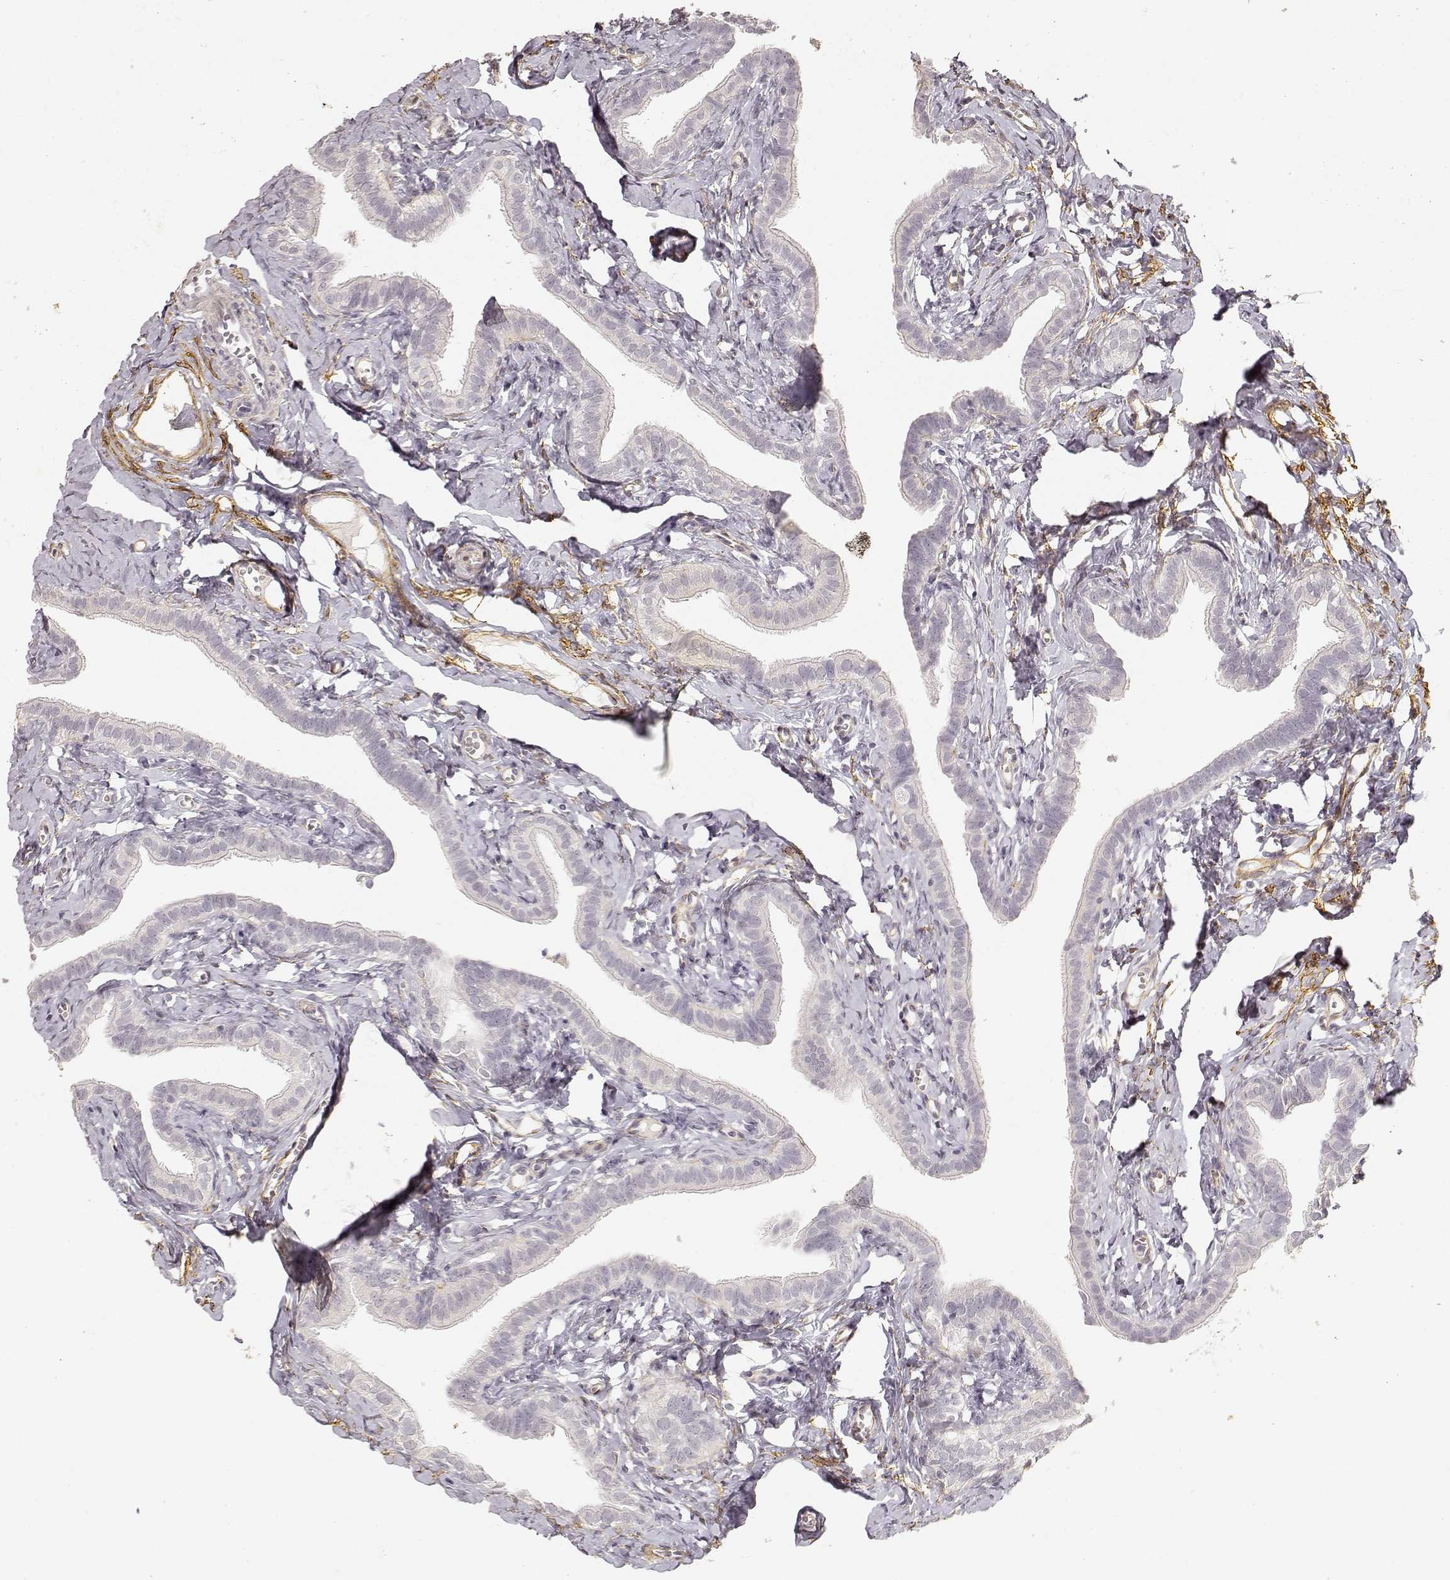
{"staining": {"intensity": "negative", "quantity": "none", "location": "none"}, "tissue": "fallopian tube", "cell_type": "Glandular cells", "image_type": "normal", "snomed": [{"axis": "morphology", "description": "Normal tissue, NOS"}, {"axis": "topography", "description": "Fallopian tube"}], "caption": "Human fallopian tube stained for a protein using IHC reveals no staining in glandular cells.", "gene": "LAMA4", "patient": {"sex": "female", "age": 41}}